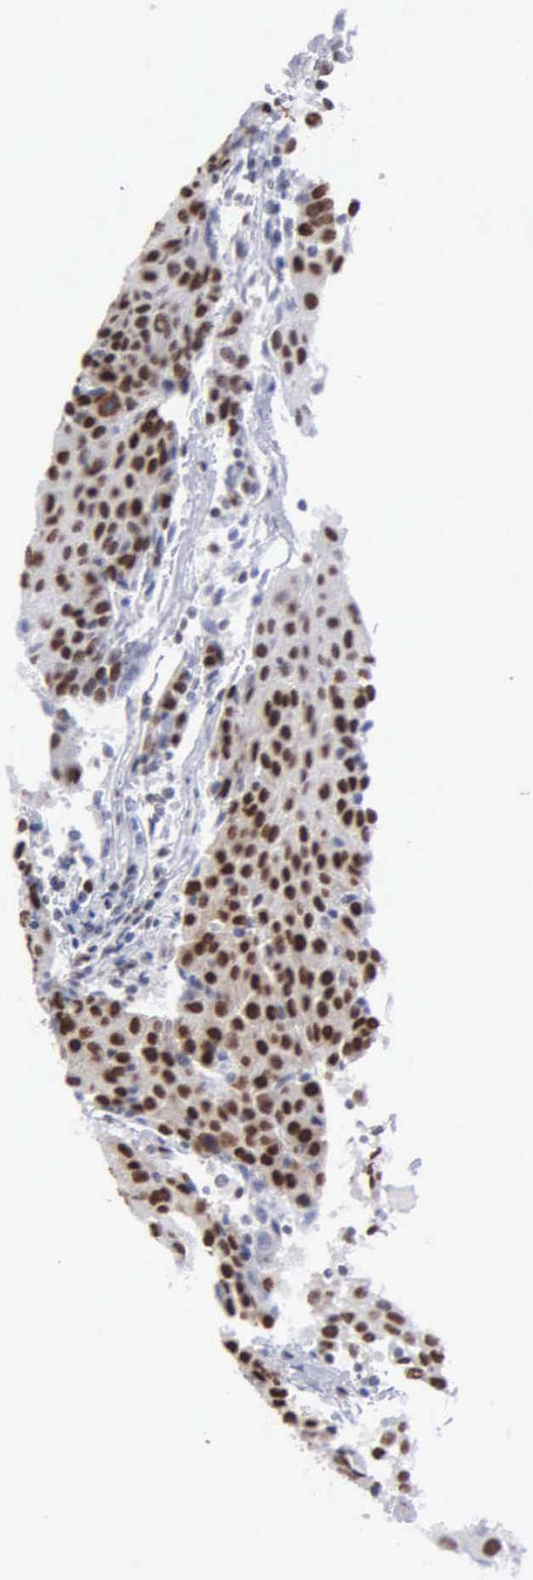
{"staining": {"intensity": "strong", "quantity": ">75%", "location": "nuclear"}, "tissue": "urothelial cancer", "cell_type": "Tumor cells", "image_type": "cancer", "snomed": [{"axis": "morphology", "description": "Urothelial carcinoma, High grade"}, {"axis": "topography", "description": "Urinary bladder"}], "caption": "Urothelial cancer tissue shows strong nuclear positivity in about >75% of tumor cells Using DAB (brown) and hematoxylin (blue) stains, captured at high magnification using brightfield microscopy.", "gene": "CCNG1", "patient": {"sex": "female", "age": 85}}